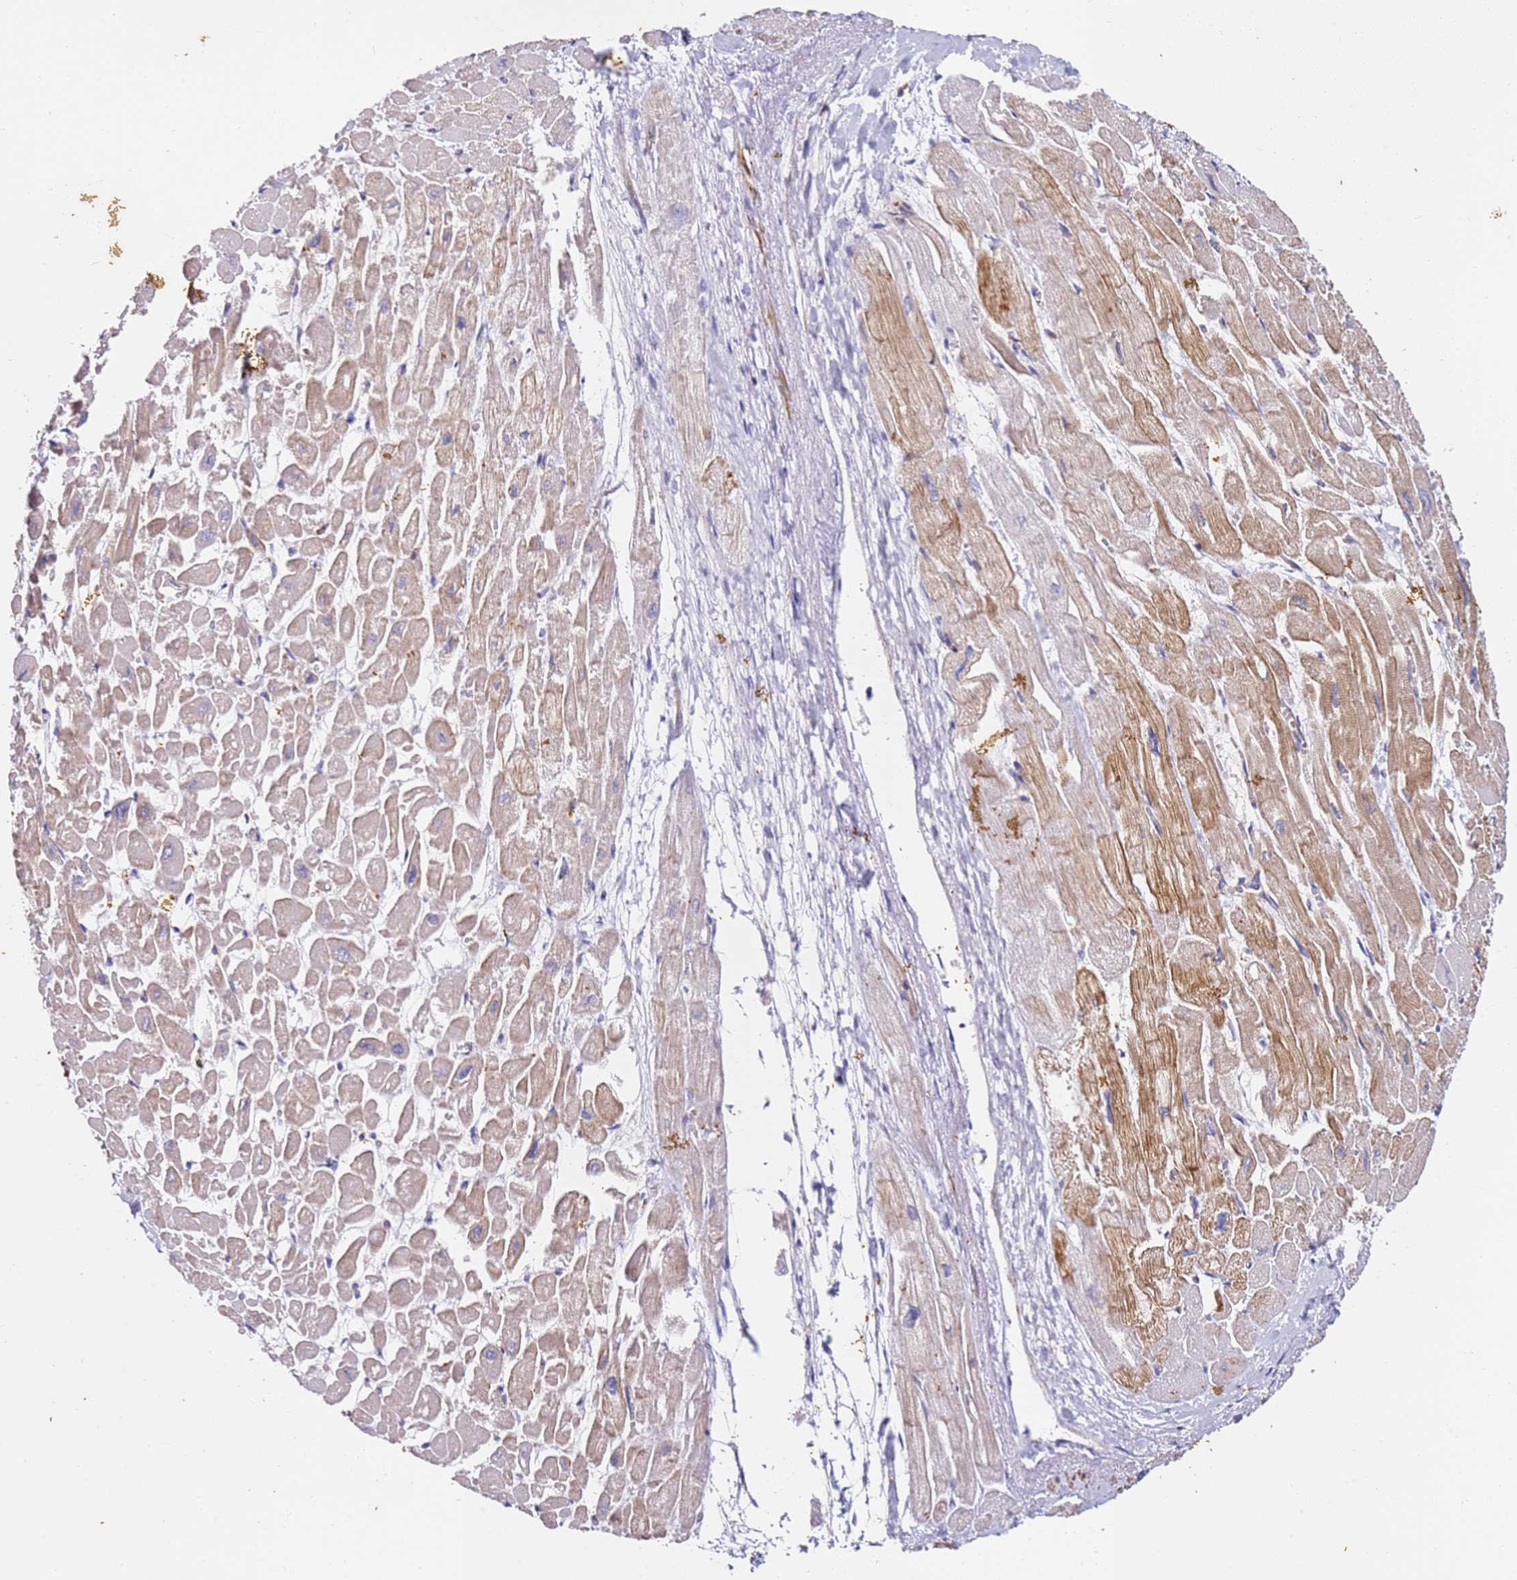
{"staining": {"intensity": "moderate", "quantity": "25%-75%", "location": "cytoplasmic/membranous"}, "tissue": "heart muscle", "cell_type": "Cardiomyocytes", "image_type": "normal", "snomed": [{"axis": "morphology", "description": "Normal tissue, NOS"}, {"axis": "topography", "description": "Heart"}], "caption": "High-magnification brightfield microscopy of unremarkable heart muscle stained with DAB (brown) and counterstained with hematoxylin (blue). cardiomyocytes exhibit moderate cytoplasmic/membranous positivity is appreciated in about25%-75% of cells. The staining is performed using DAB (3,3'-diaminobenzidine) brown chromogen to label protein expression. The nuclei are counter-stained blue using hematoxylin.", "gene": "ZNF671", "patient": {"sex": "male", "age": 54}}